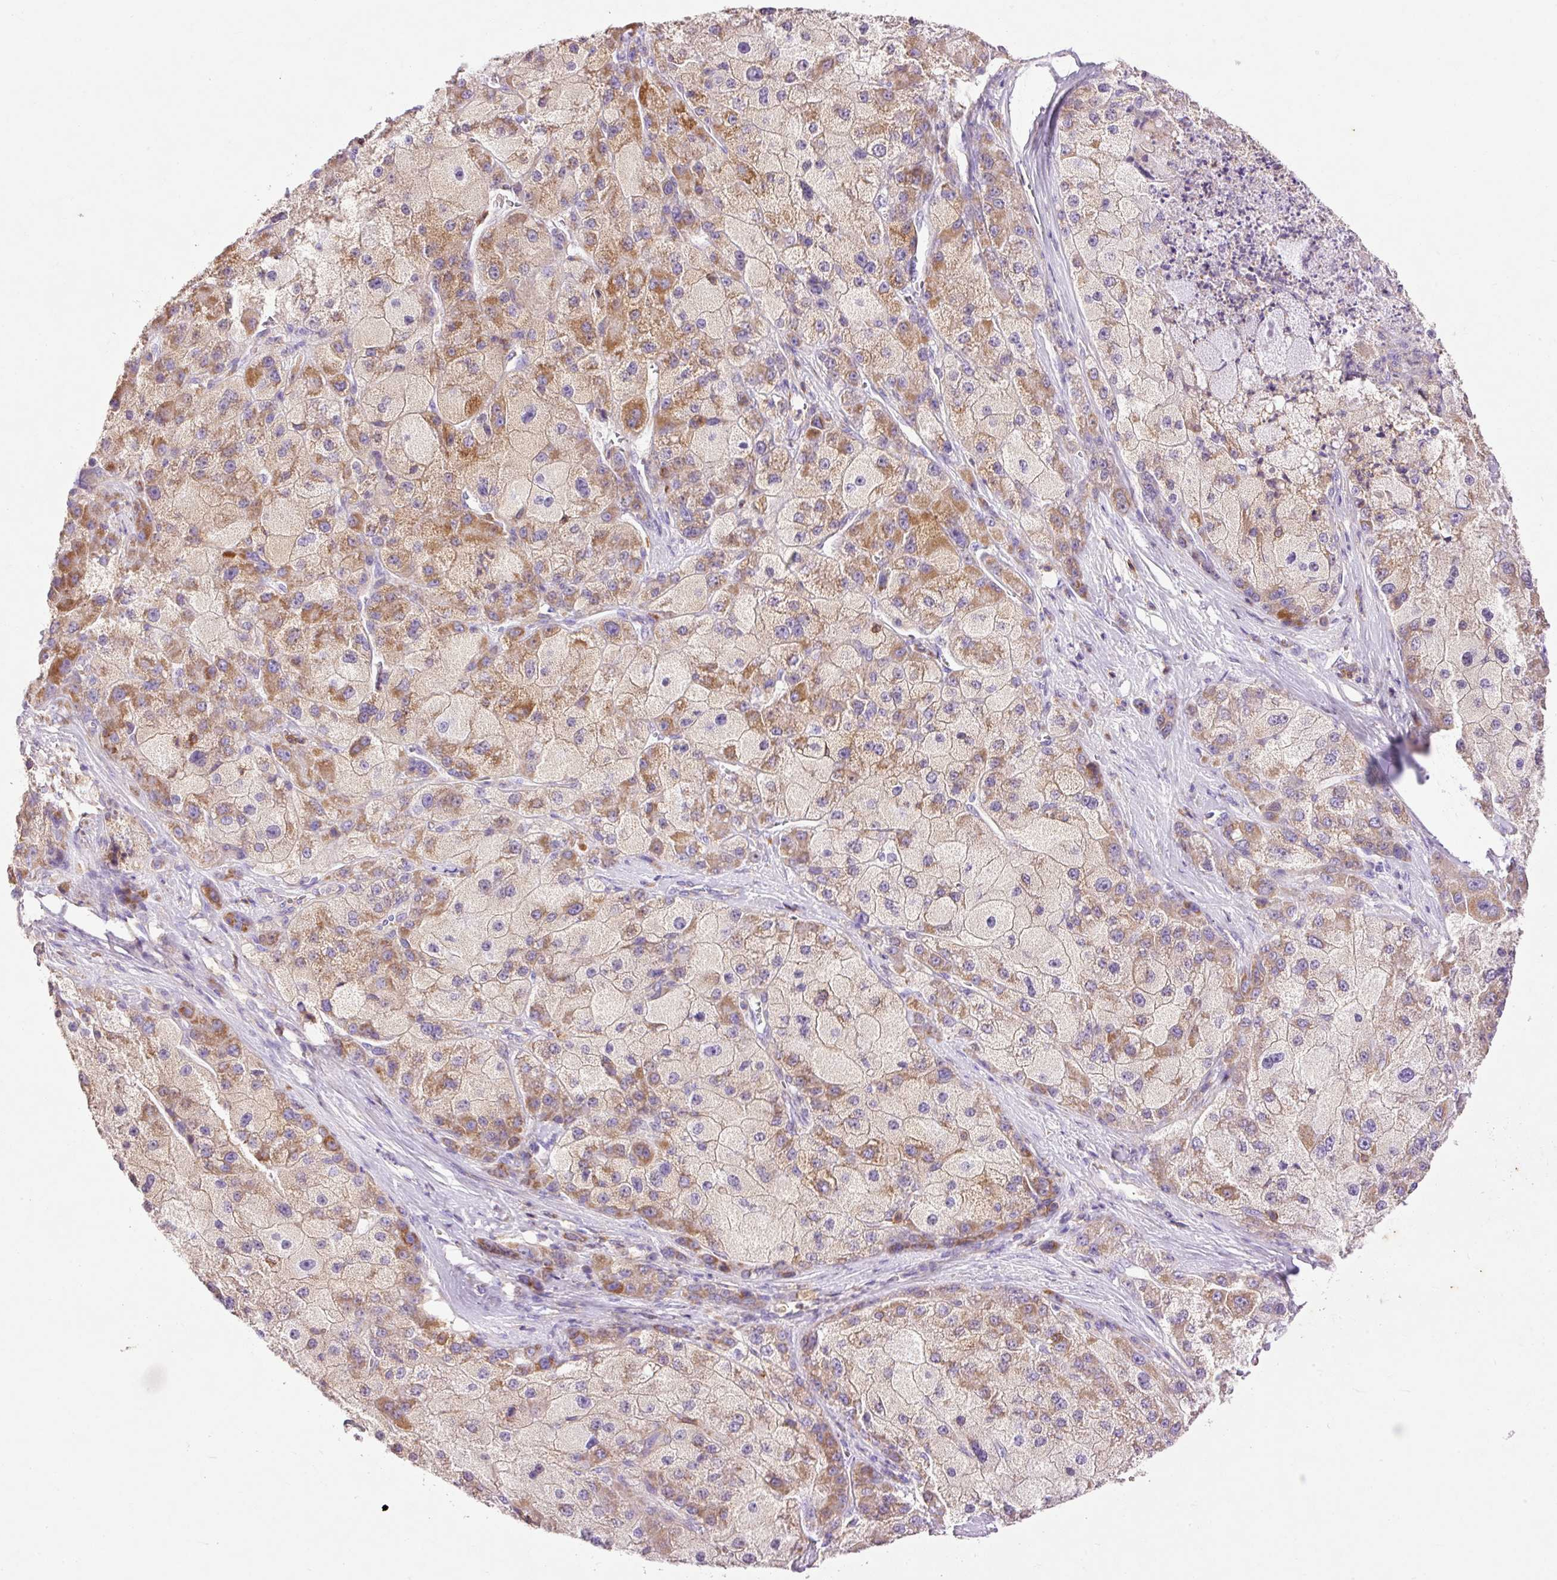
{"staining": {"intensity": "moderate", "quantity": "25%-75%", "location": "cytoplasmic/membranous"}, "tissue": "liver cancer", "cell_type": "Tumor cells", "image_type": "cancer", "snomed": [{"axis": "morphology", "description": "Carcinoma, Hepatocellular, NOS"}, {"axis": "topography", "description": "Liver"}], "caption": "Protein analysis of hepatocellular carcinoma (liver) tissue demonstrates moderate cytoplasmic/membranous expression in approximately 25%-75% of tumor cells.", "gene": "IMMT", "patient": {"sex": "male", "age": 67}}